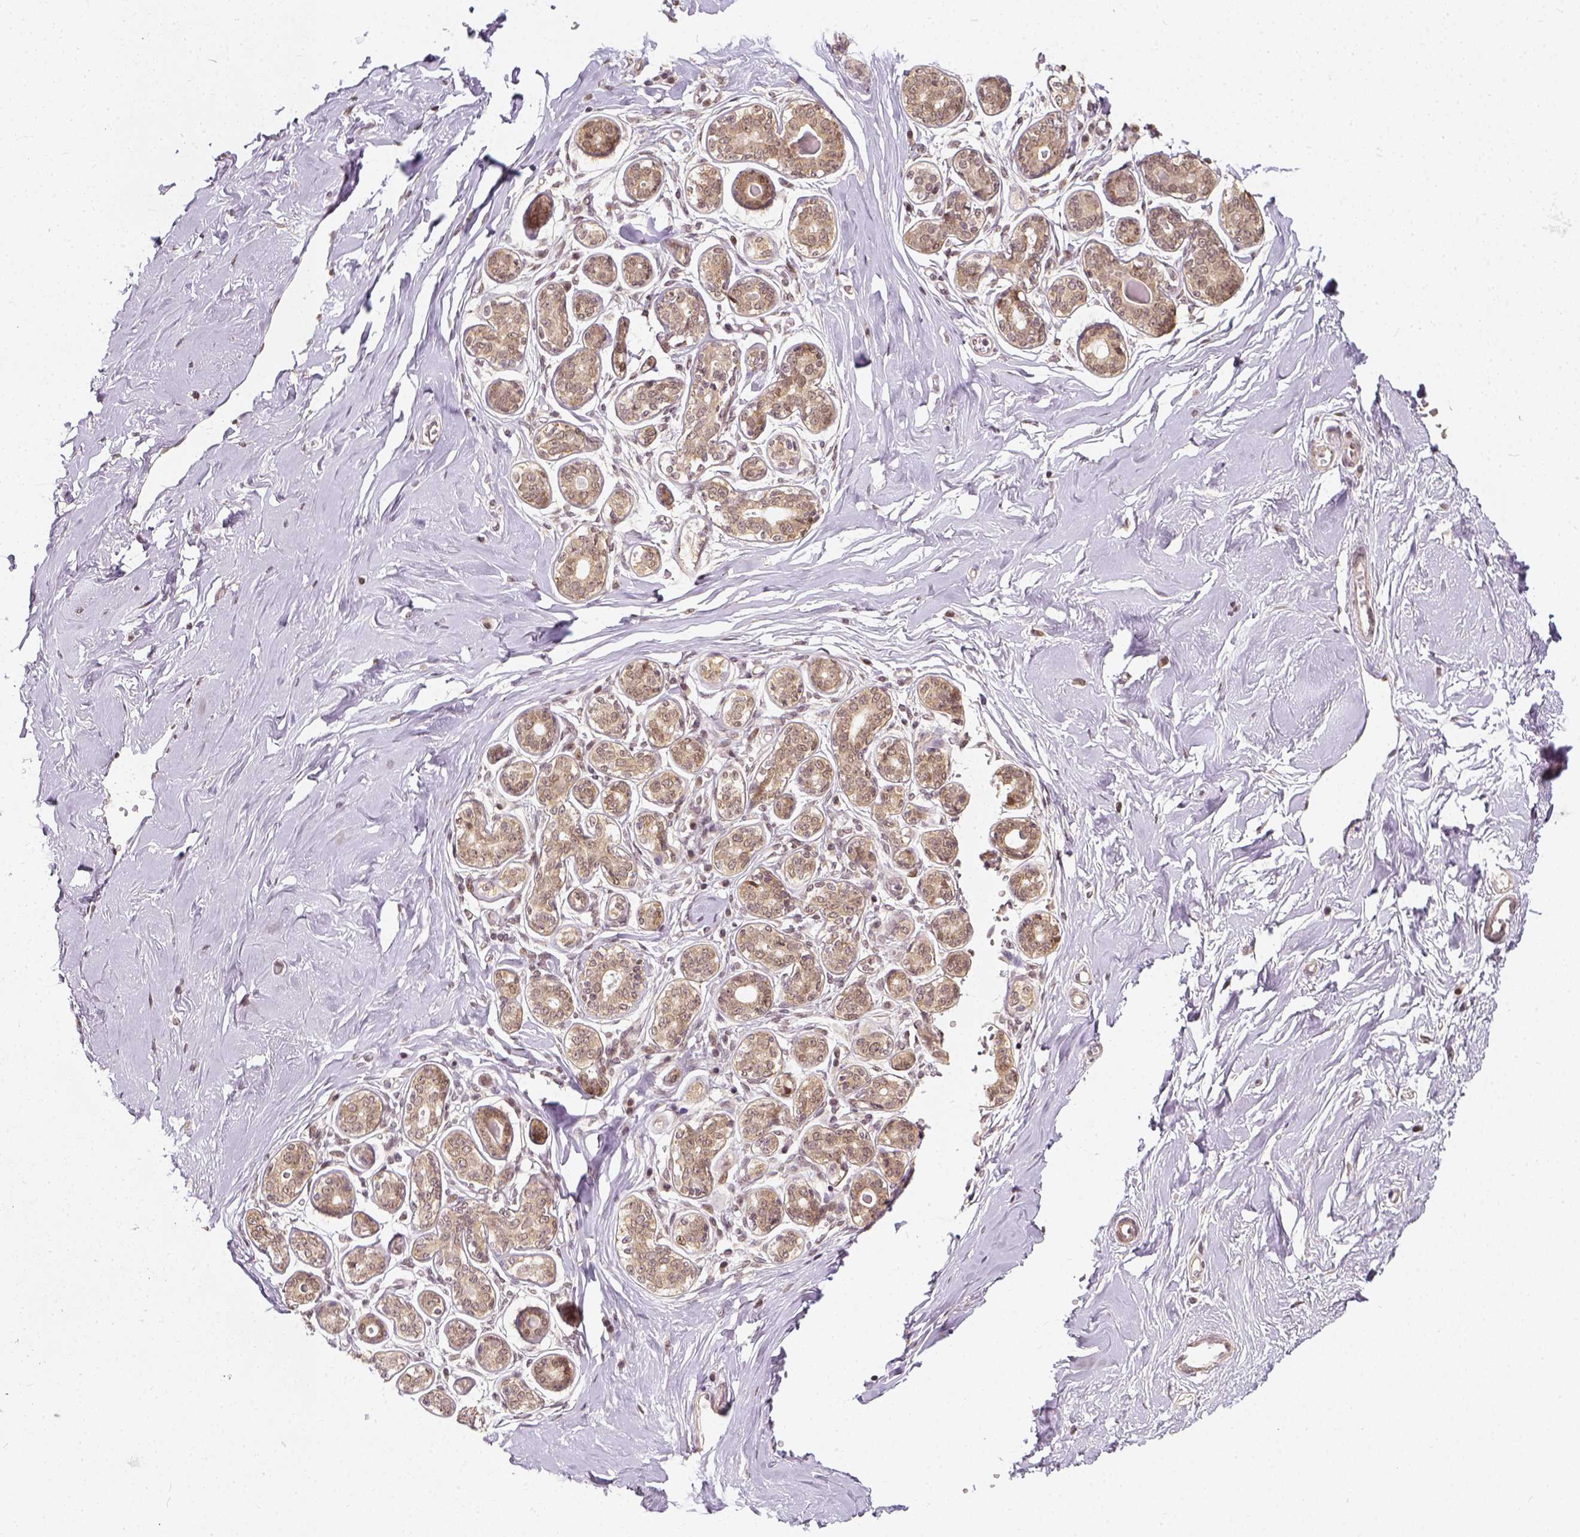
{"staining": {"intensity": "weak", "quantity": ">75%", "location": "cytoplasmic/membranous,nuclear"}, "tissue": "breast", "cell_type": "Adipocytes", "image_type": "normal", "snomed": [{"axis": "morphology", "description": "Normal tissue, NOS"}, {"axis": "topography", "description": "Skin"}, {"axis": "topography", "description": "Breast"}], "caption": "Protein analysis of normal breast demonstrates weak cytoplasmic/membranous,nuclear staining in about >75% of adipocytes. (IHC, brightfield microscopy, high magnification).", "gene": "ZMAT3", "patient": {"sex": "female", "age": 43}}